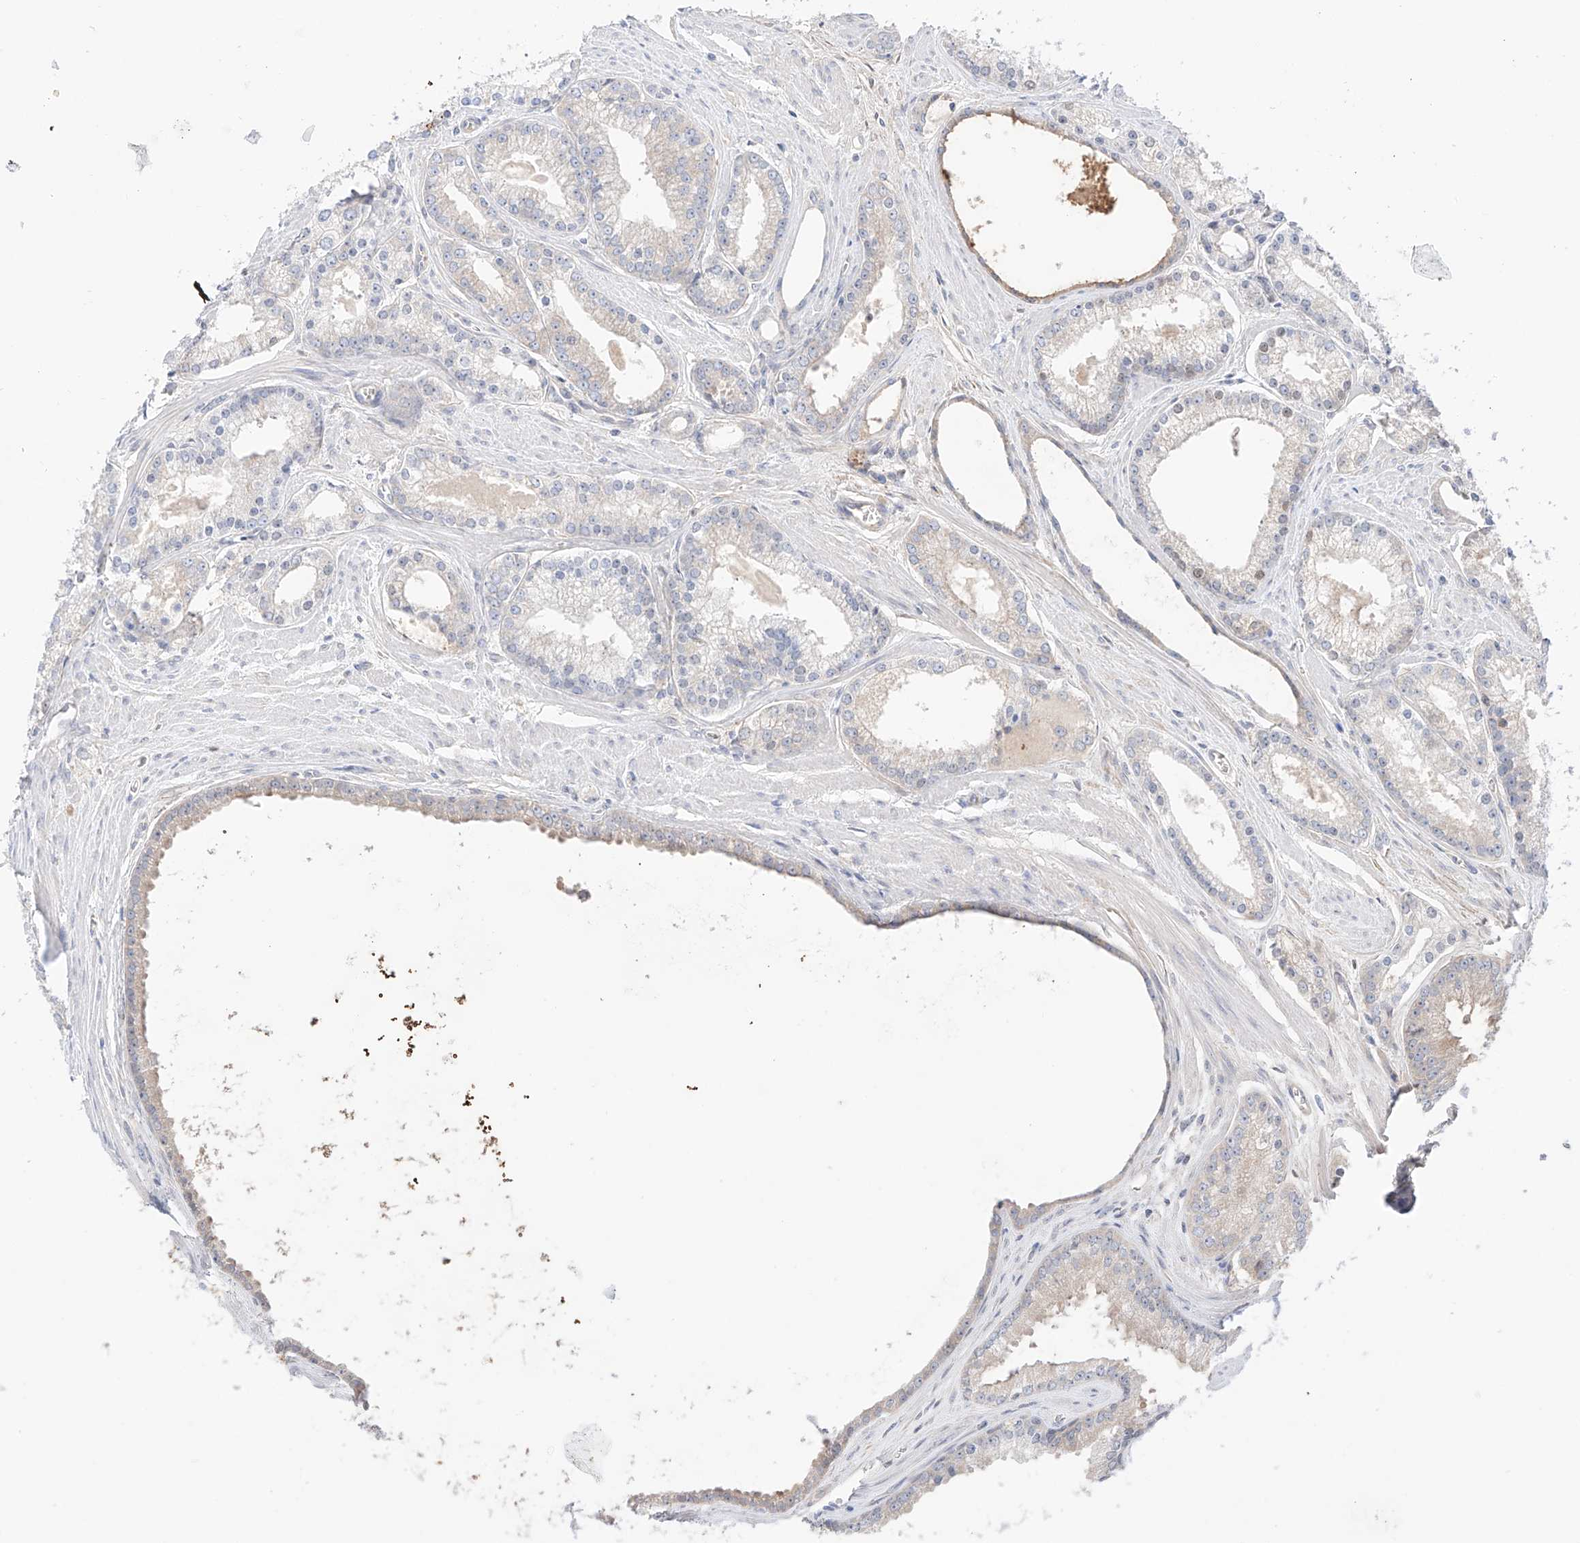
{"staining": {"intensity": "negative", "quantity": "none", "location": "none"}, "tissue": "prostate cancer", "cell_type": "Tumor cells", "image_type": "cancer", "snomed": [{"axis": "morphology", "description": "Adenocarcinoma, Low grade"}, {"axis": "topography", "description": "Prostate"}], "caption": "DAB immunohistochemical staining of human prostate cancer (adenocarcinoma (low-grade)) reveals no significant positivity in tumor cells.", "gene": "PGGT1B", "patient": {"sex": "male", "age": 54}}